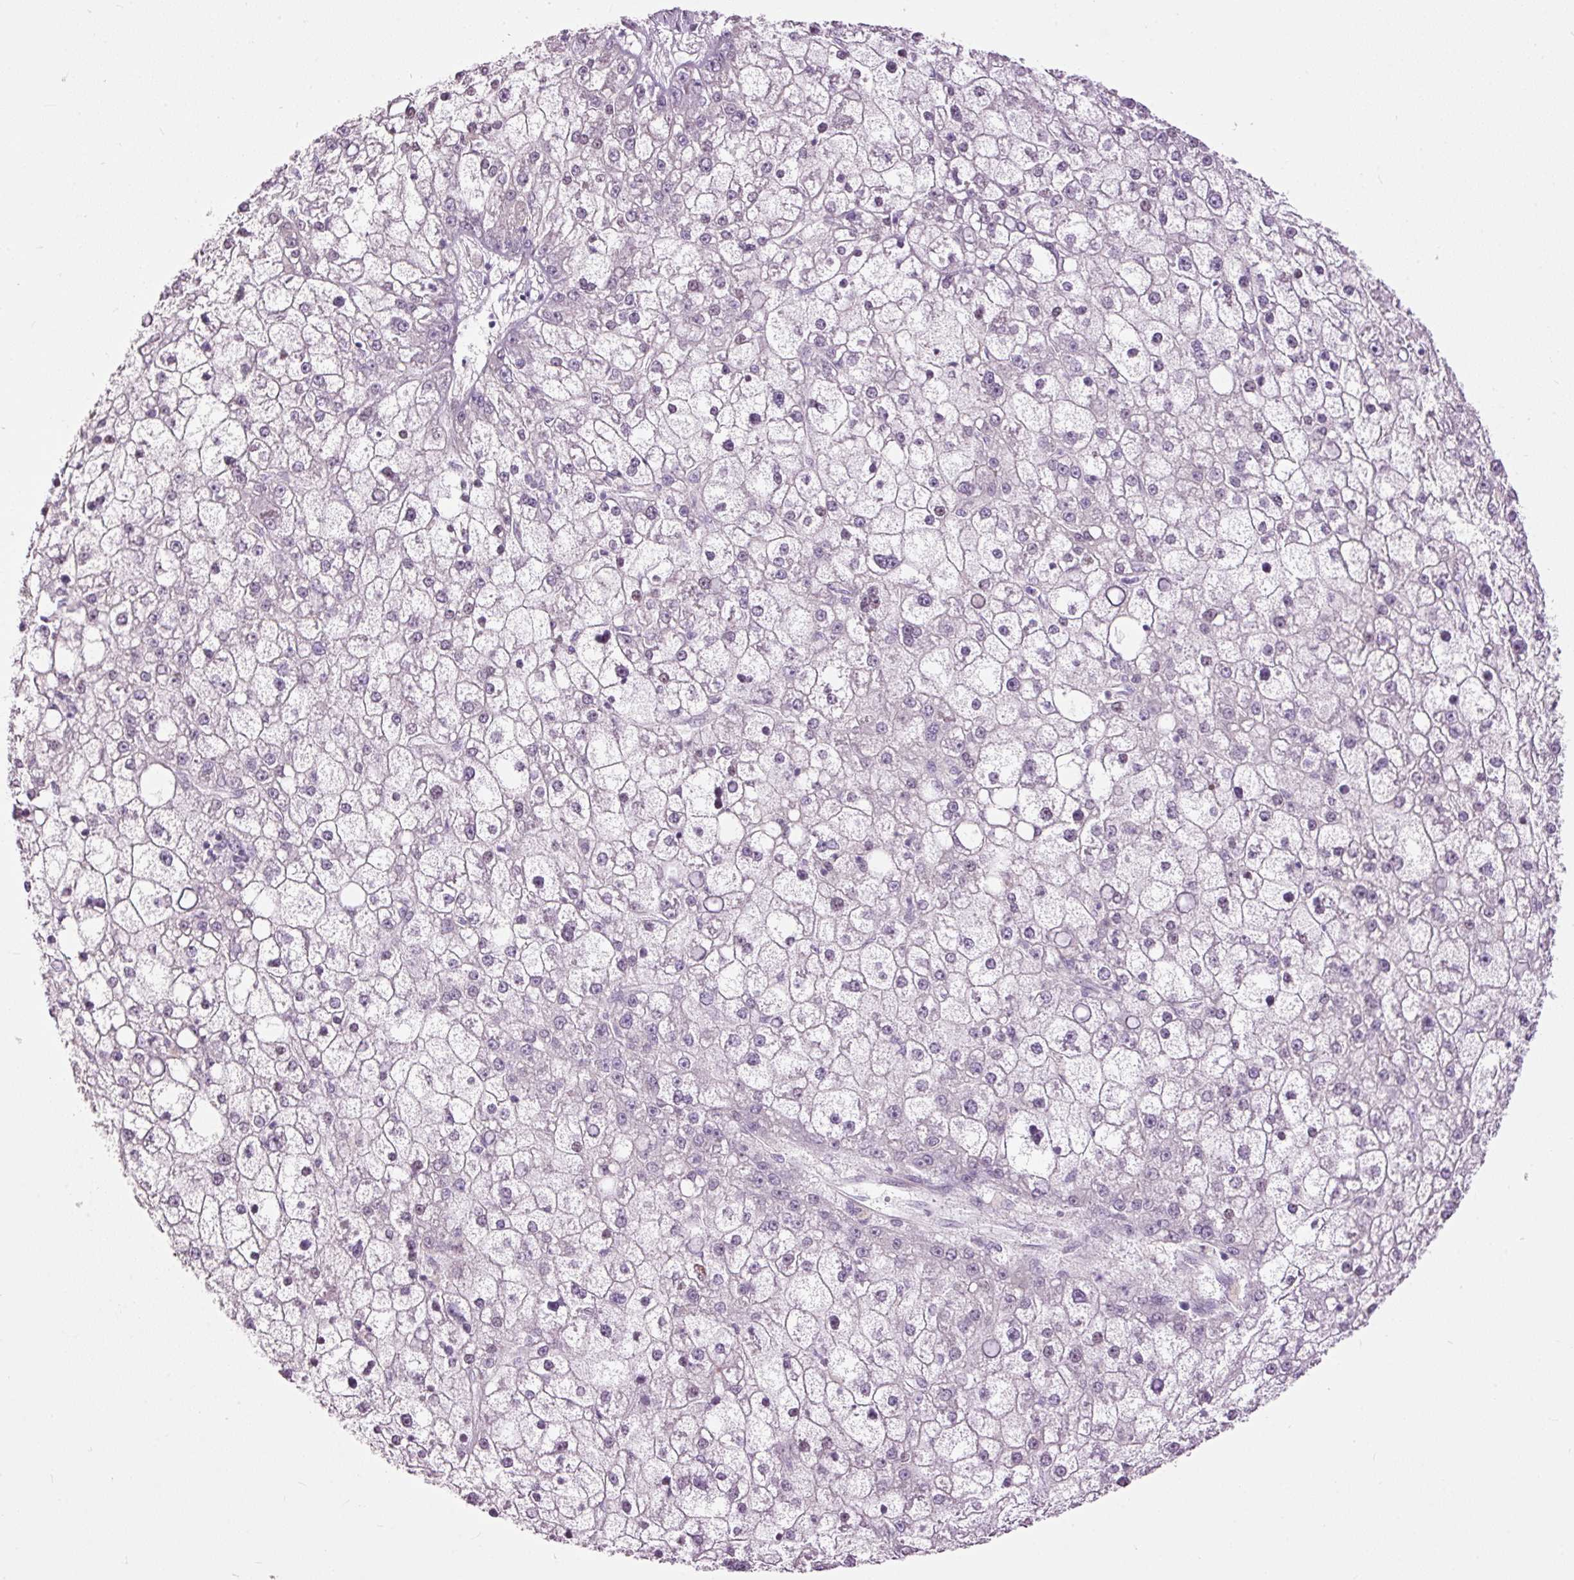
{"staining": {"intensity": "negative", "quantity": "none", "location": "none"}, "tissue": "liver cancer", "cell_type": "Tumor cells", "image_type": "cancer", "snomed": [{"axis": "morphology", "description": "Carcinoma, Hepatocellular, NOS"}, {"axis": "topography", "description": "Liver"}], "caption": "Immunohistochemical staining of human hepatocellular carcinoma (liver) exhibits no significant staining in tumor cells. The staining is performed using DAB brown chromogen with nuclei counter-stained in using hematoxylin.", "gene": "FCRL4", "patient": {"sex": "male", "age": 67}}